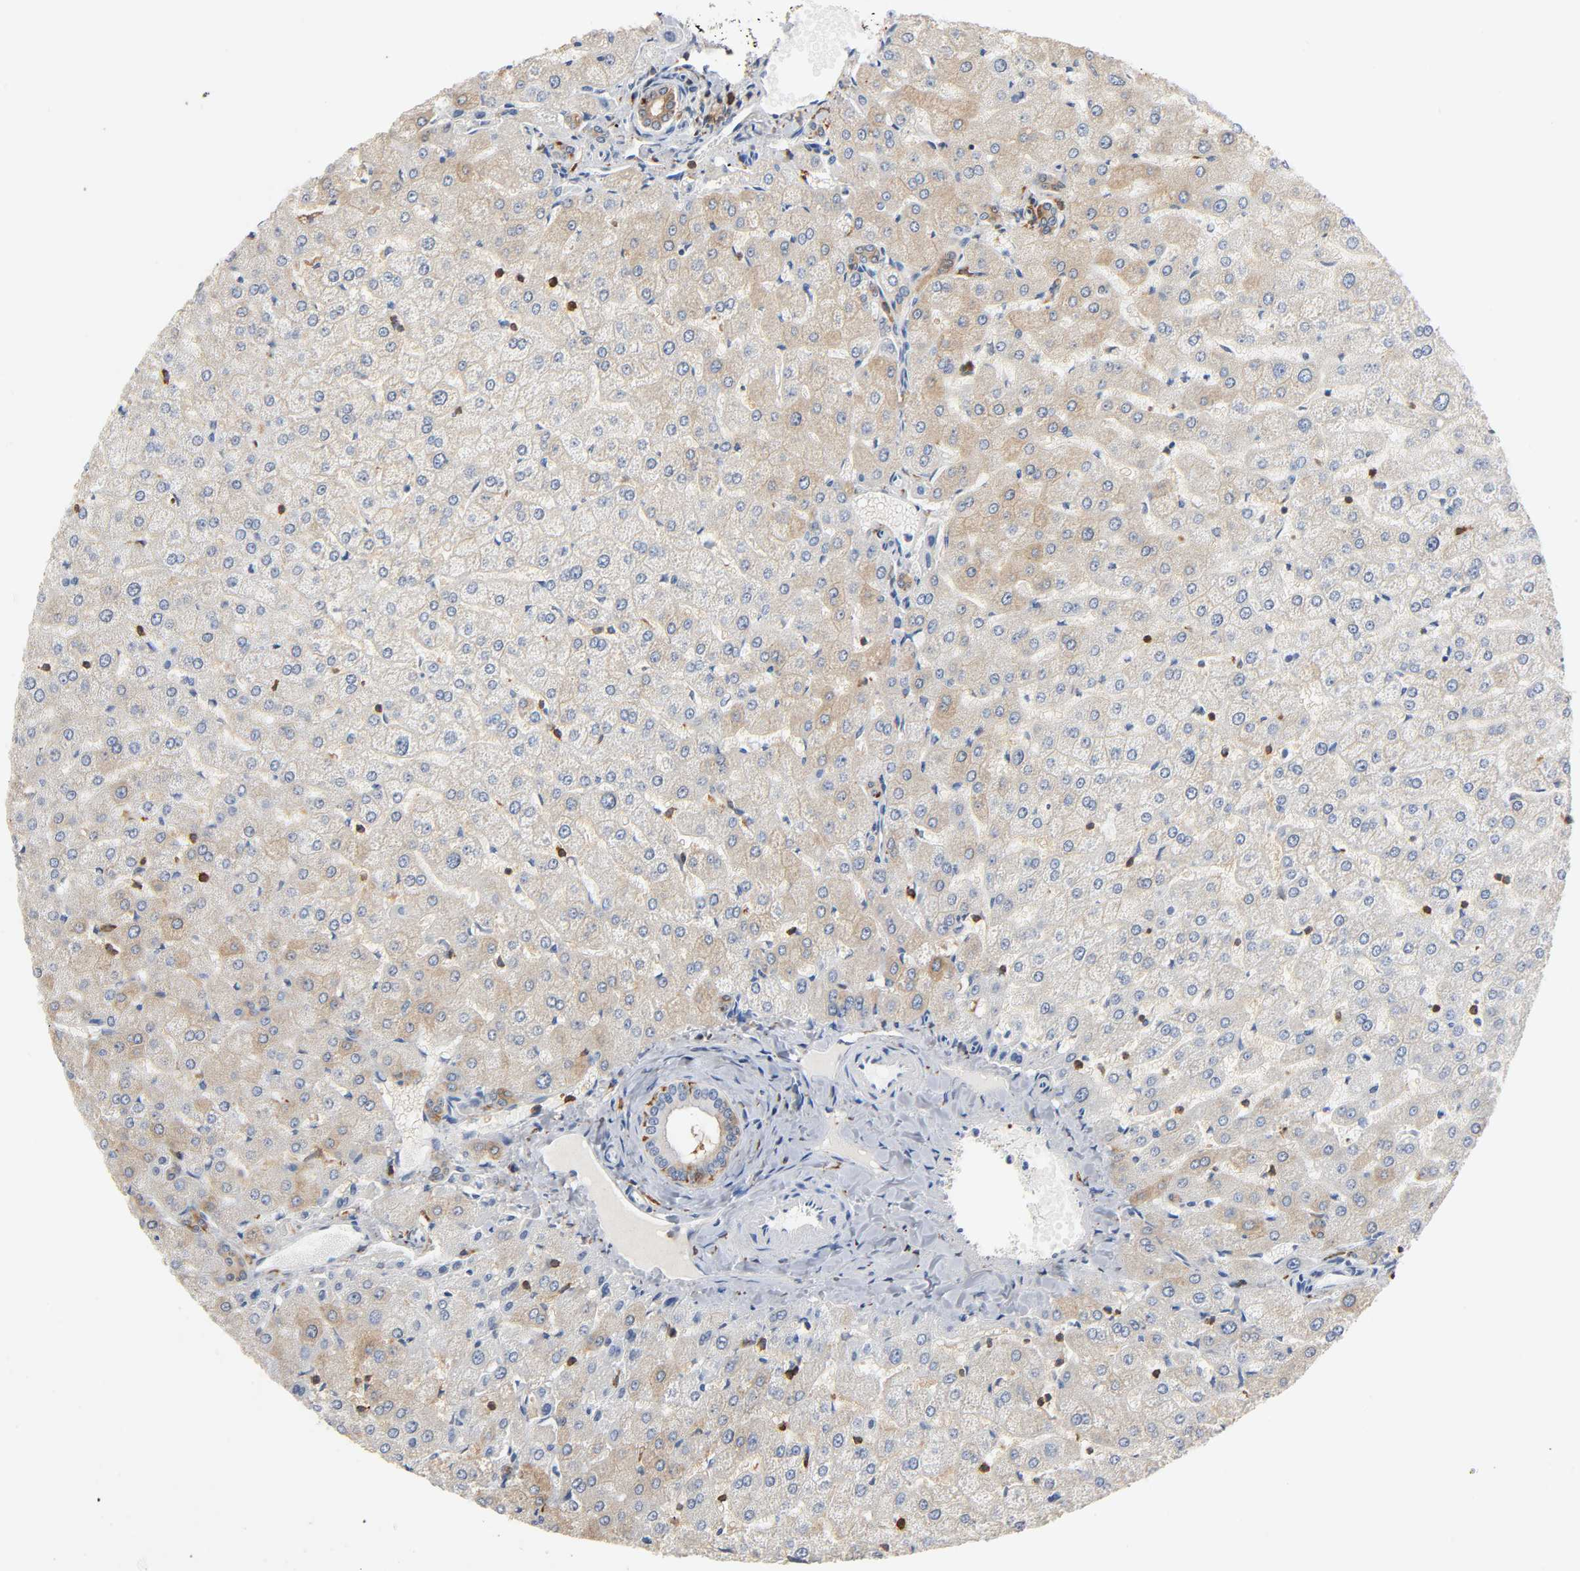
{"staining": {"intensity": "moderate", "quantity": ">75%", "location": "cytoplasmic/membranous"}, "tissue": "liver", "cell_type": "Cholangiocytes", "image_type": "normal", "snomed": [{"axis": "morphology", "description": "Normal tissue, NOS"}, {"axis": "morphology", "description": "Fibrosis, NOS"}, {"axis": "topography", "description": "Liver"}], "caption": "Immunohistochemical staining of benign liver exhibits >75% levels of moderate cytoplasmic/membranous protein positivity in about >75% of cholangiocytes.", "gene": "BIN1", "patient": {"sex": "female", "age": 29}}